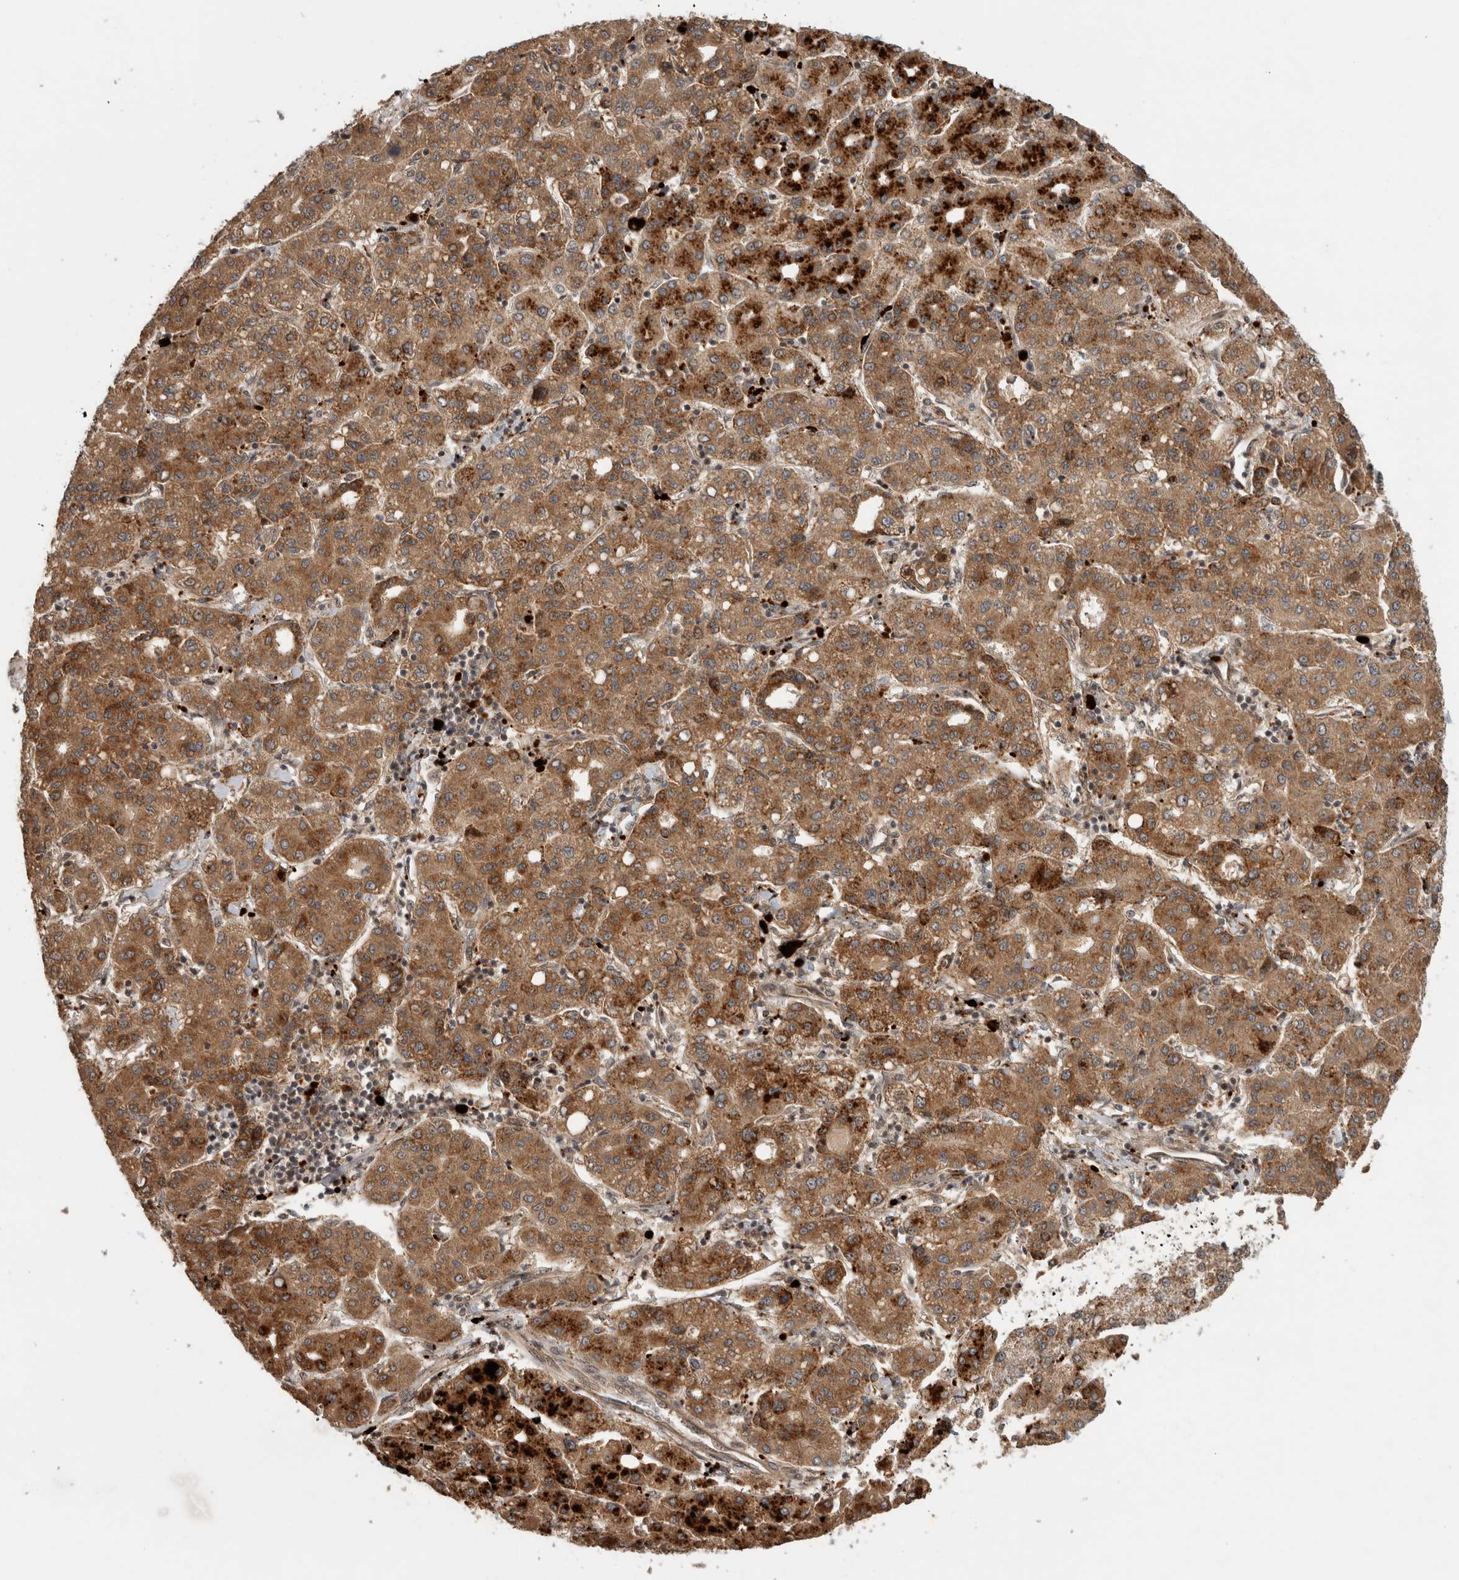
{"staining": {"intensity": "strong", "quantity": ">75%", "location": "cytoplasmic/membranous"}, "tissue": "liver cancer", "cell_type": "Tumor cells", "image_type": "cancer", "snomed": [{"axis": "morphology", "description": "Carcinoma, Hepatocellular, NOS"}, {"axis": "topography", "description": "Liver"}], "caption": "About >75% of tumor cells in liver hepatocellular carcinoma exhibit strong cytoplasmic/membranous protein expression as visualized by brown immunohistochemical staining.", "gene": "PITPNC1", "patient": {"sex": "male", "age": 65}}